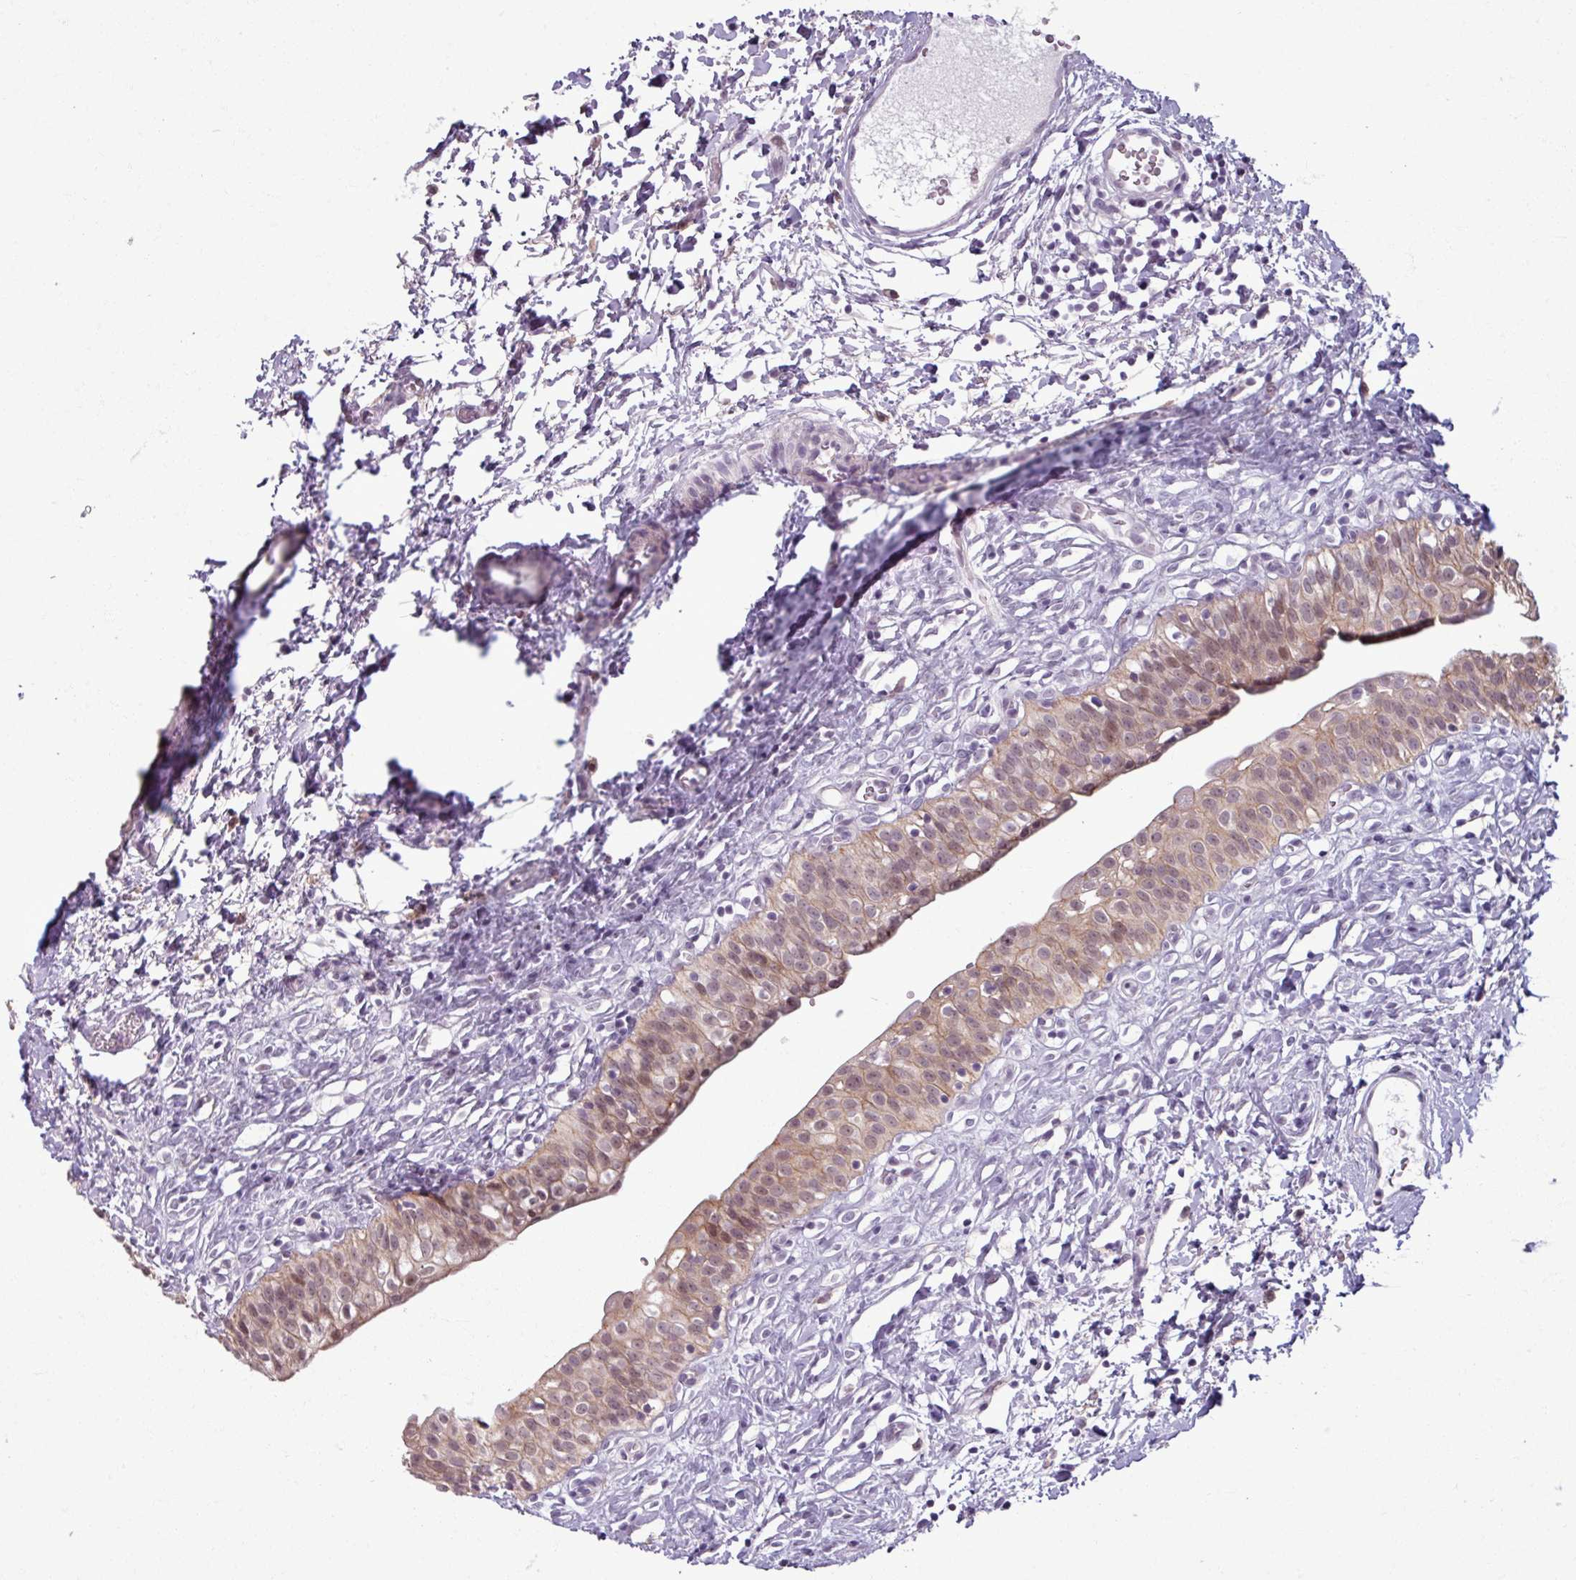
{"staining": {"intensity": "moderate", "quantity": ">75%", "location": "cytoplasmic/membranous,nuclear"}, "tissue": "urinary bladder", "cell_type": "Urothelial cells", "image_type": "normal", "snomed": [{"axis": "morphology", "description": "Normal tissue, NOS"}, {"axis": "topography", "description": "Urinary bladder"}], "caption": "Urinary bladder stained for a protein (brown) exhibits moderate cytoplasmic/membranous,nuclear positive positivity in about >75% of urothelial cells.", "gene": "PNMA6A", "patient": {"sex": "male", "age": 51}}